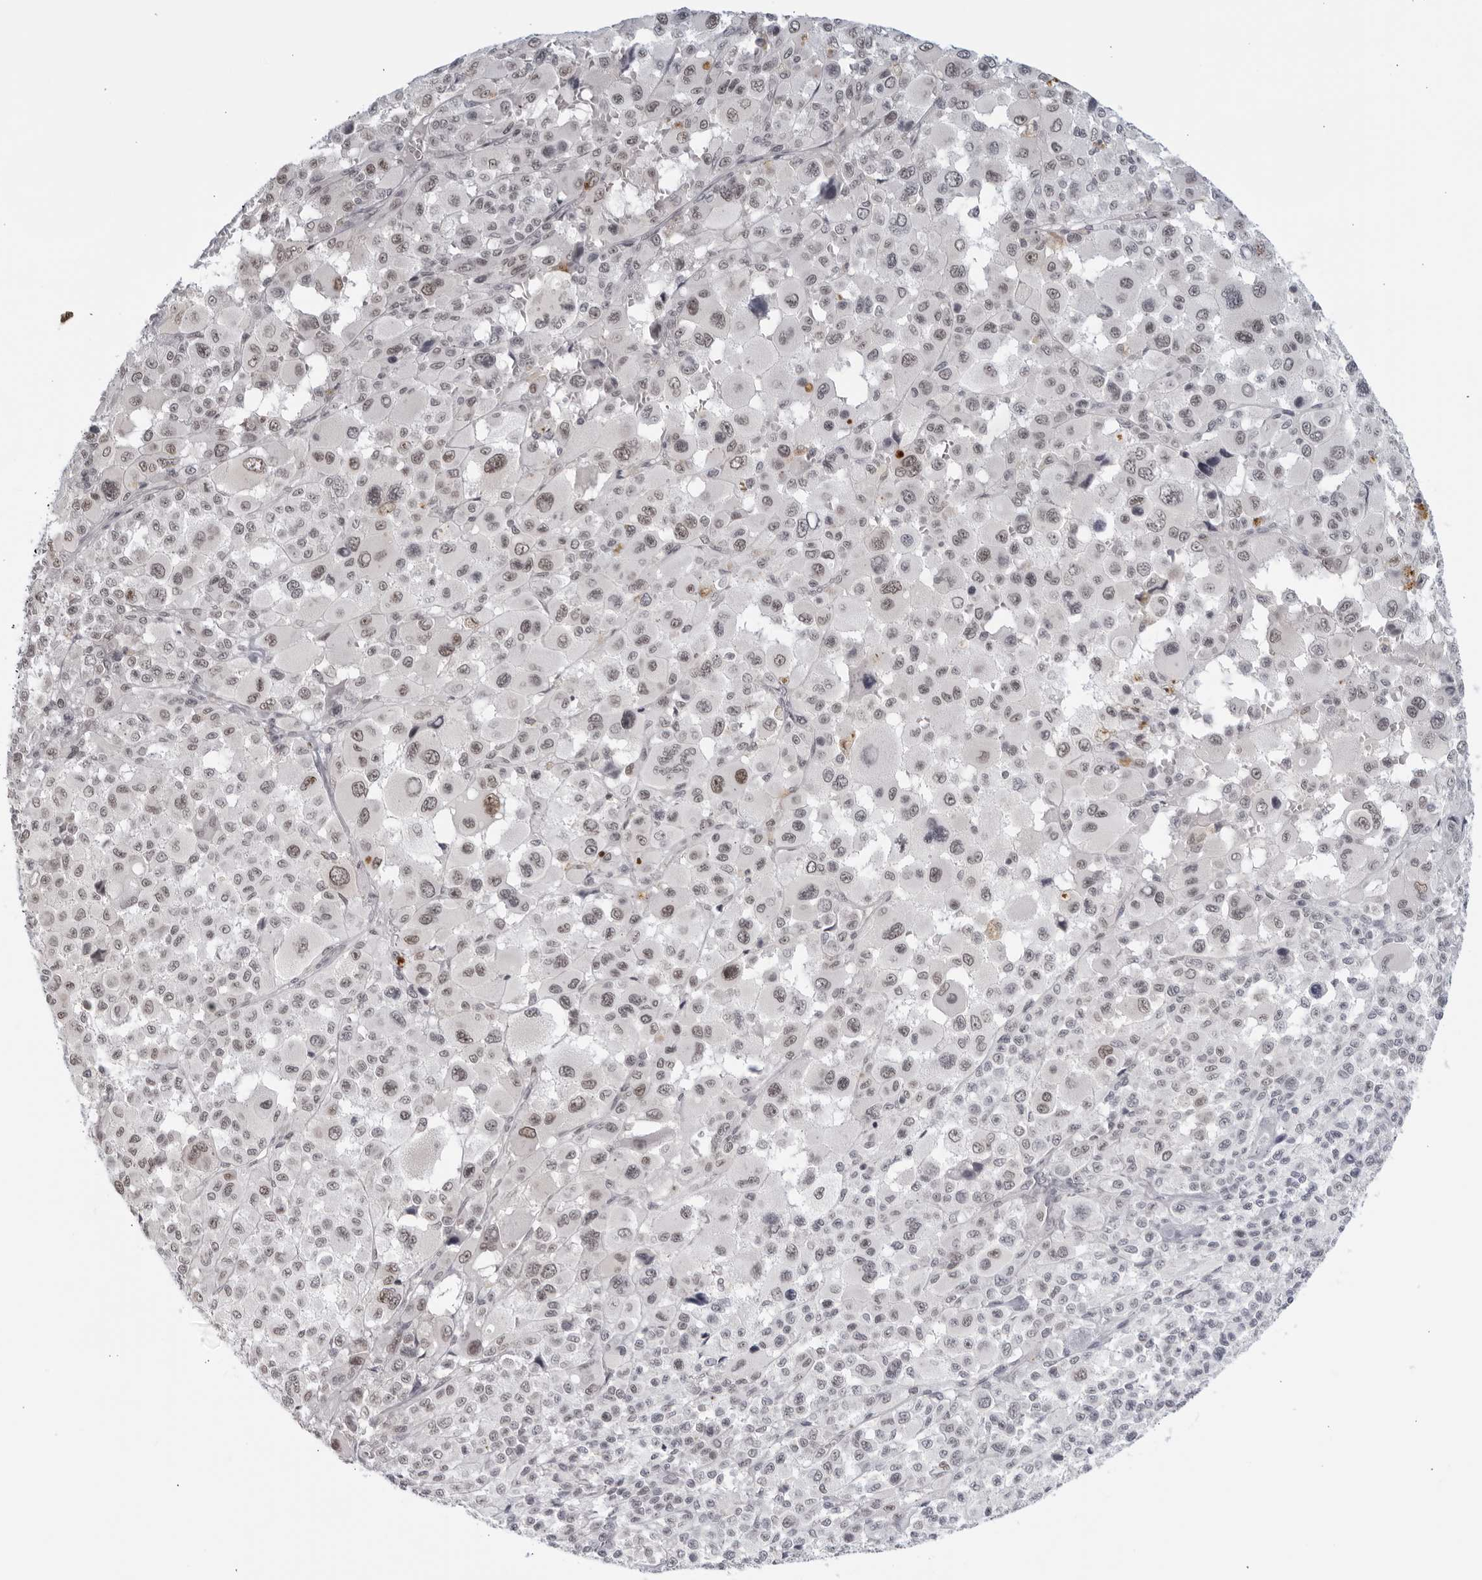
{"staining": {"intensity": "weak", "quantity": "<25%", "location": "nuclear"}, "tissue": "melanoma", "cell_type": "Tumor cells", "image_type": "cancer", "snomed": [{"axis": "morphology", "description": "Malignant melanoma, Metastatic site"}, {"axis": "topography", "description": "Skin"}], "caption": "Histopathology image shows no protein staining in tumor cells of malignant melanoma (metastatic site) tissue.", "gene": "RAB11FIP3", "patient": {"sex": "female", "age": 74}}